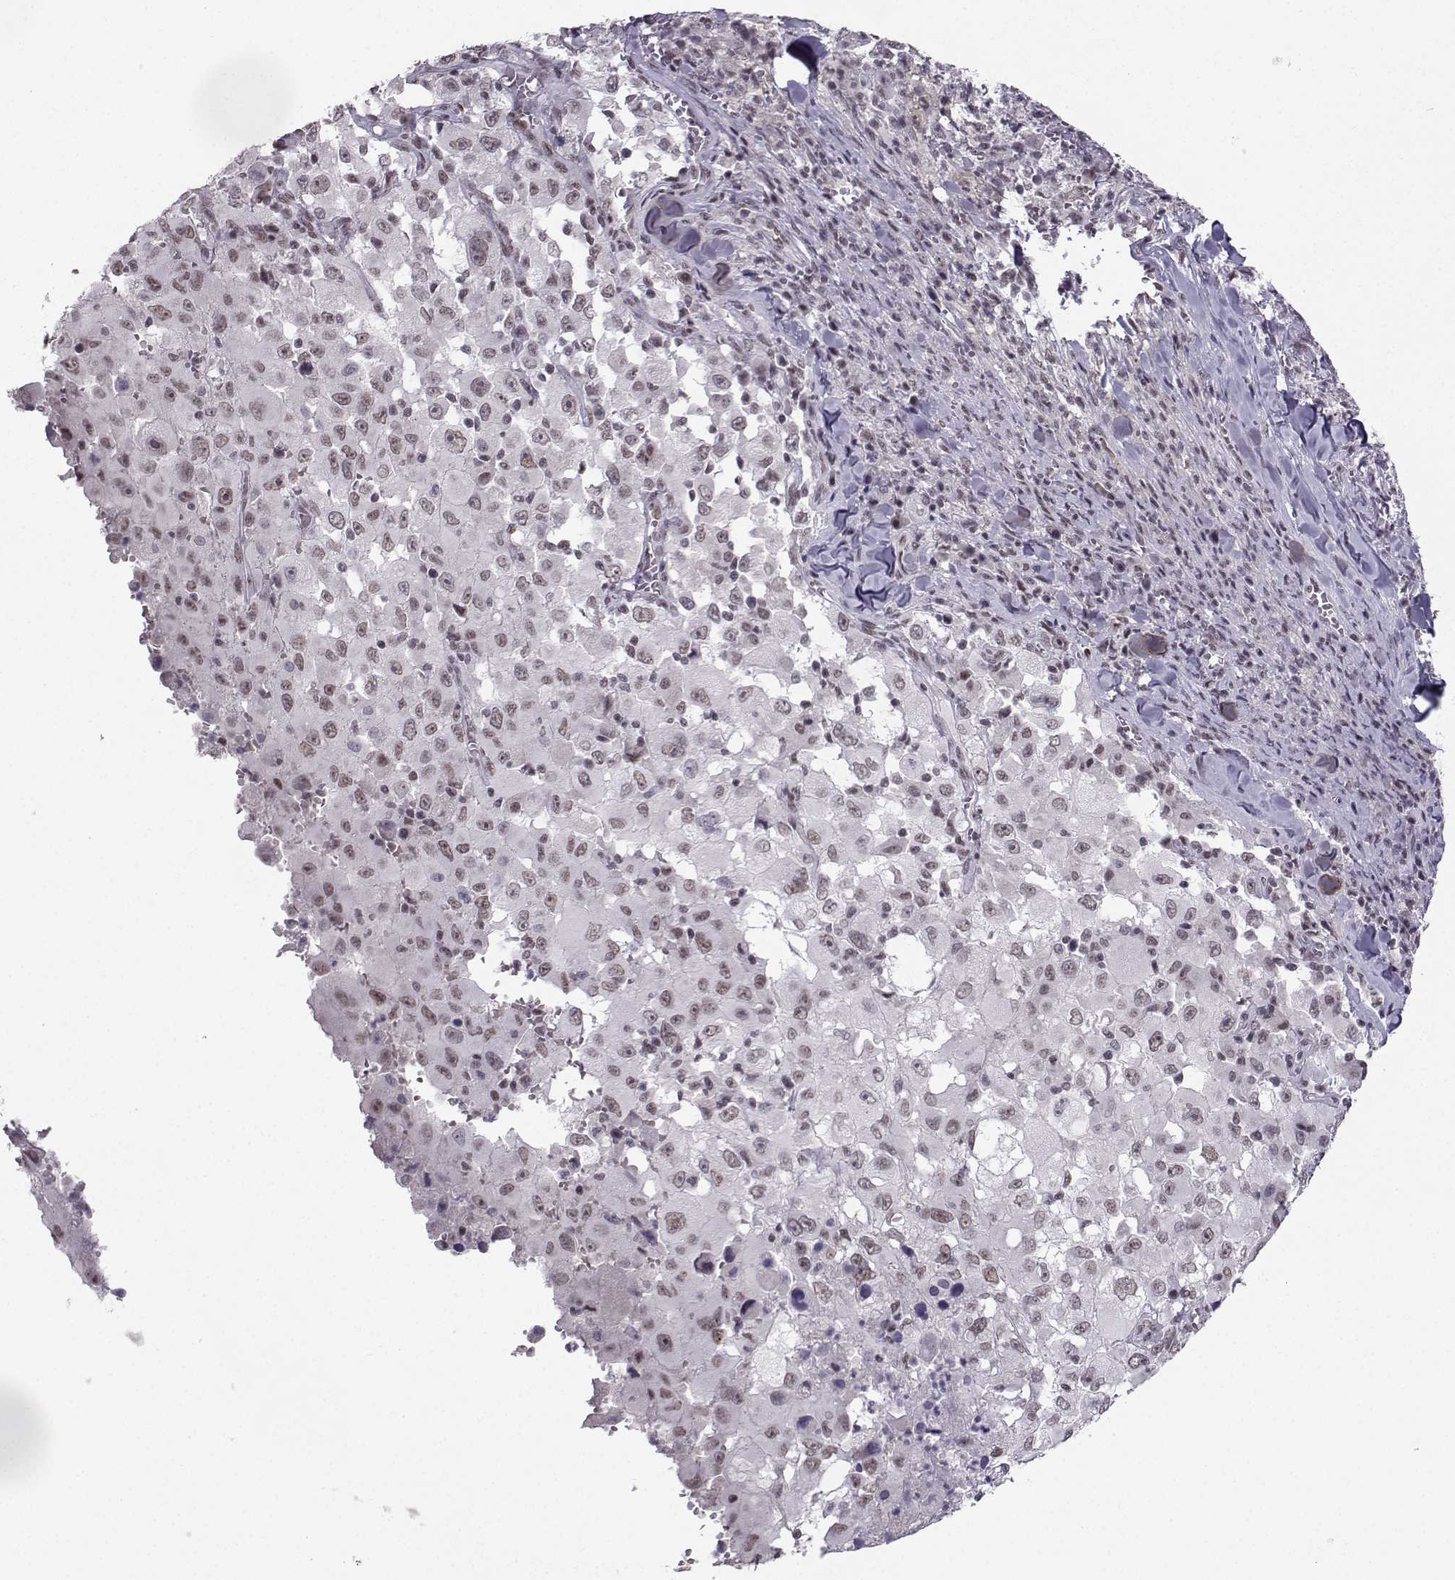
{"staining": {"intensity": "weak", "quantity": ">75%", "location": "nuclear"}, "tissue": "melanoma", "cell_type": "Tumor cells", "image_type": "cancer", "snomed": [{"axis": "morphology", "description": "Malignant melanoma, Metastatic site"}, {"axis": "topography", "description": "Soft tissue"}], "caption": "A low amount of weak nuclear expression is seen in about >75% of tumor cells in melanoma tissue.", "gene": "LIN28A", "patient": {"sex": "male", "age": 50}}